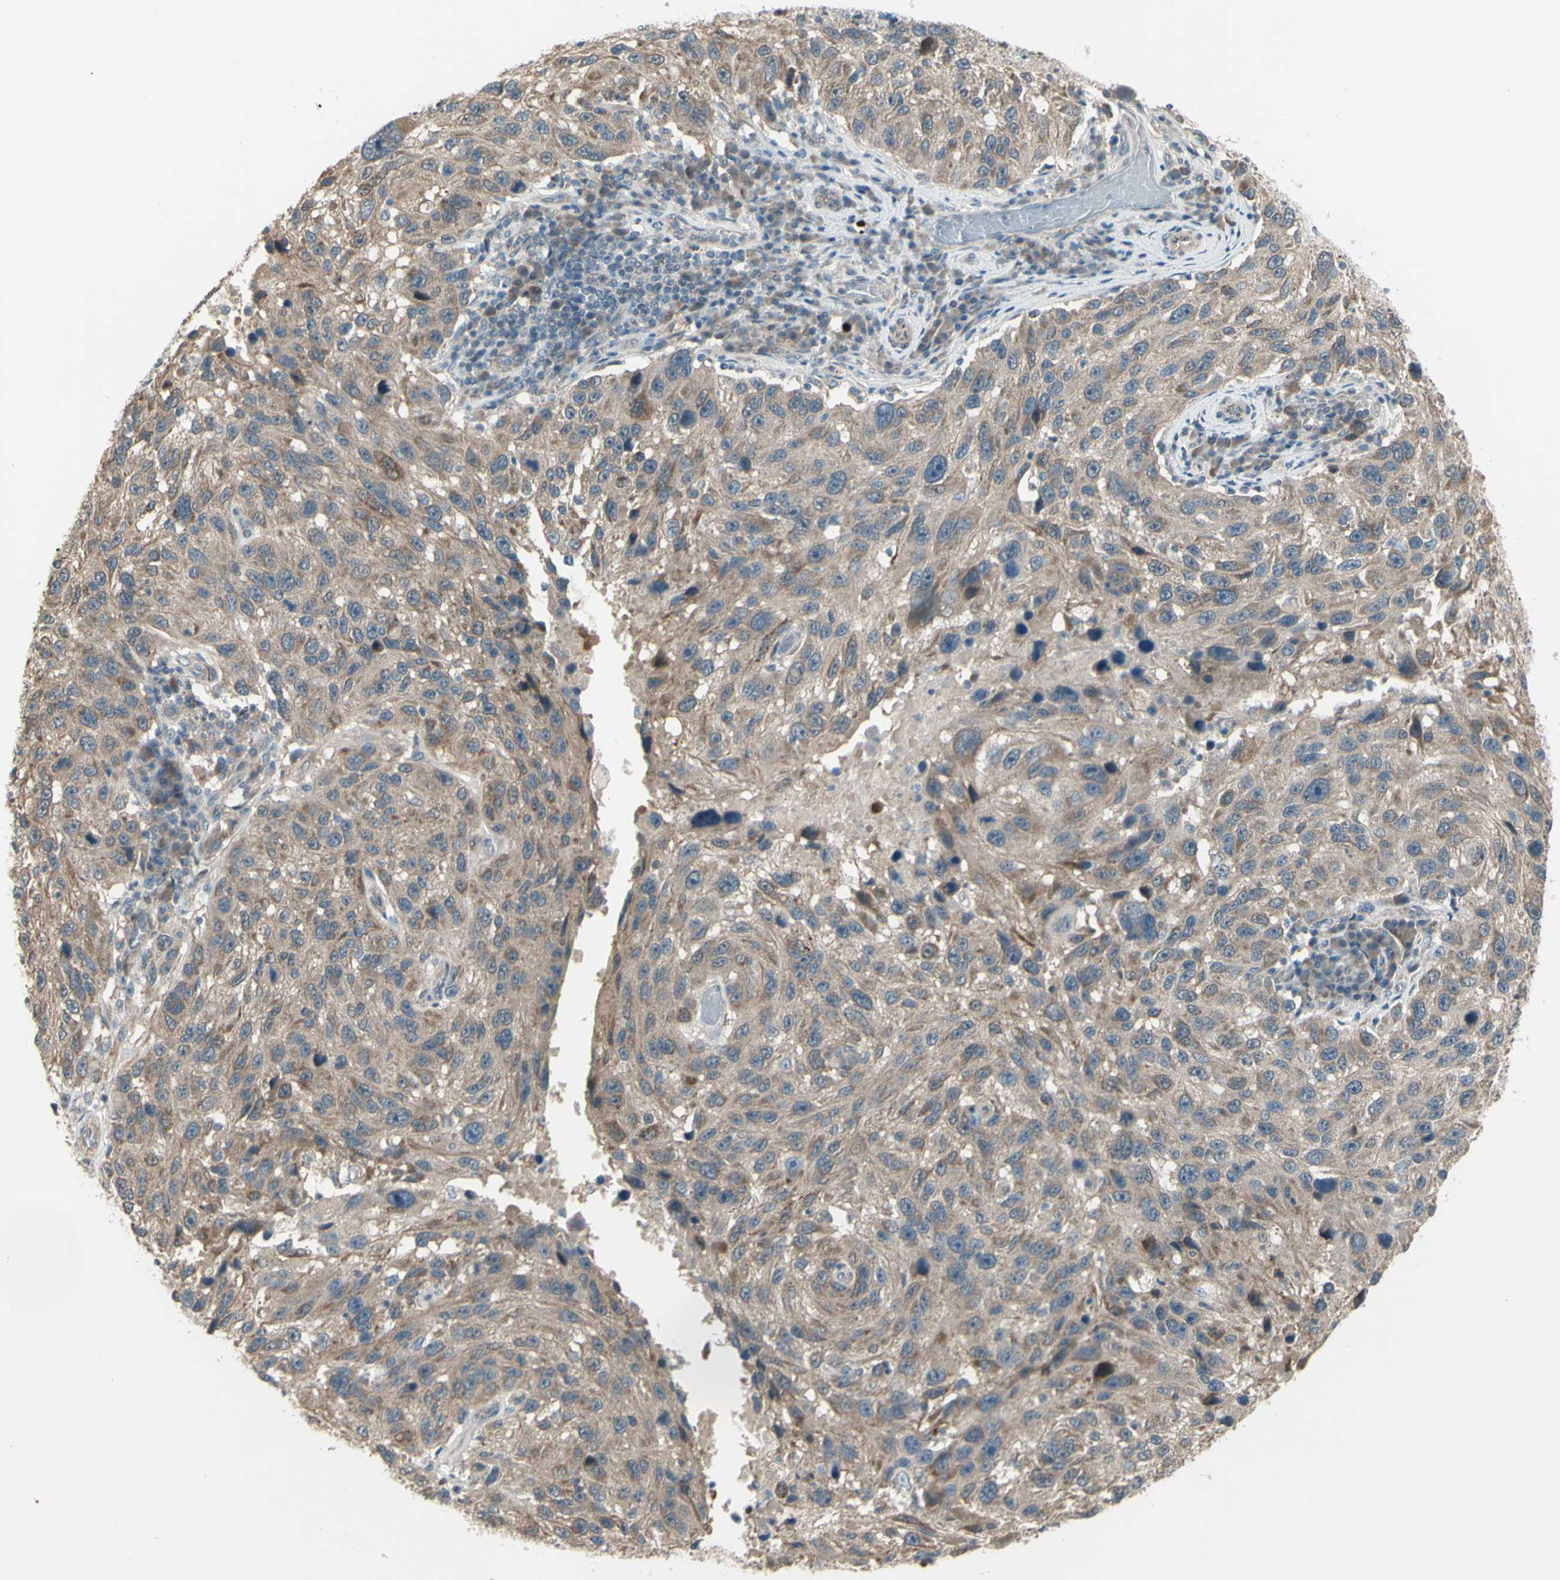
{"staining": {"intensity": "weak", "quantity": ">75%", "location": "cytoplasmic/membranous"}, "tissue": "melanoma", "cell_type": "Tumor cells", "image_type": "cancer", "snomed": [{"axis": "morphology", "description": "Malignant melanoma, NOS"}, {"axis": "topography", "description": "Skin"}], "caption": "Protein expression by immunohistochemistry displays weak cytoplasmic/membranous positivity in approximately >75% of tumor cells in melanoma.", "gene": "NAXD", "patient": {"sex": "male", "age": 53}}